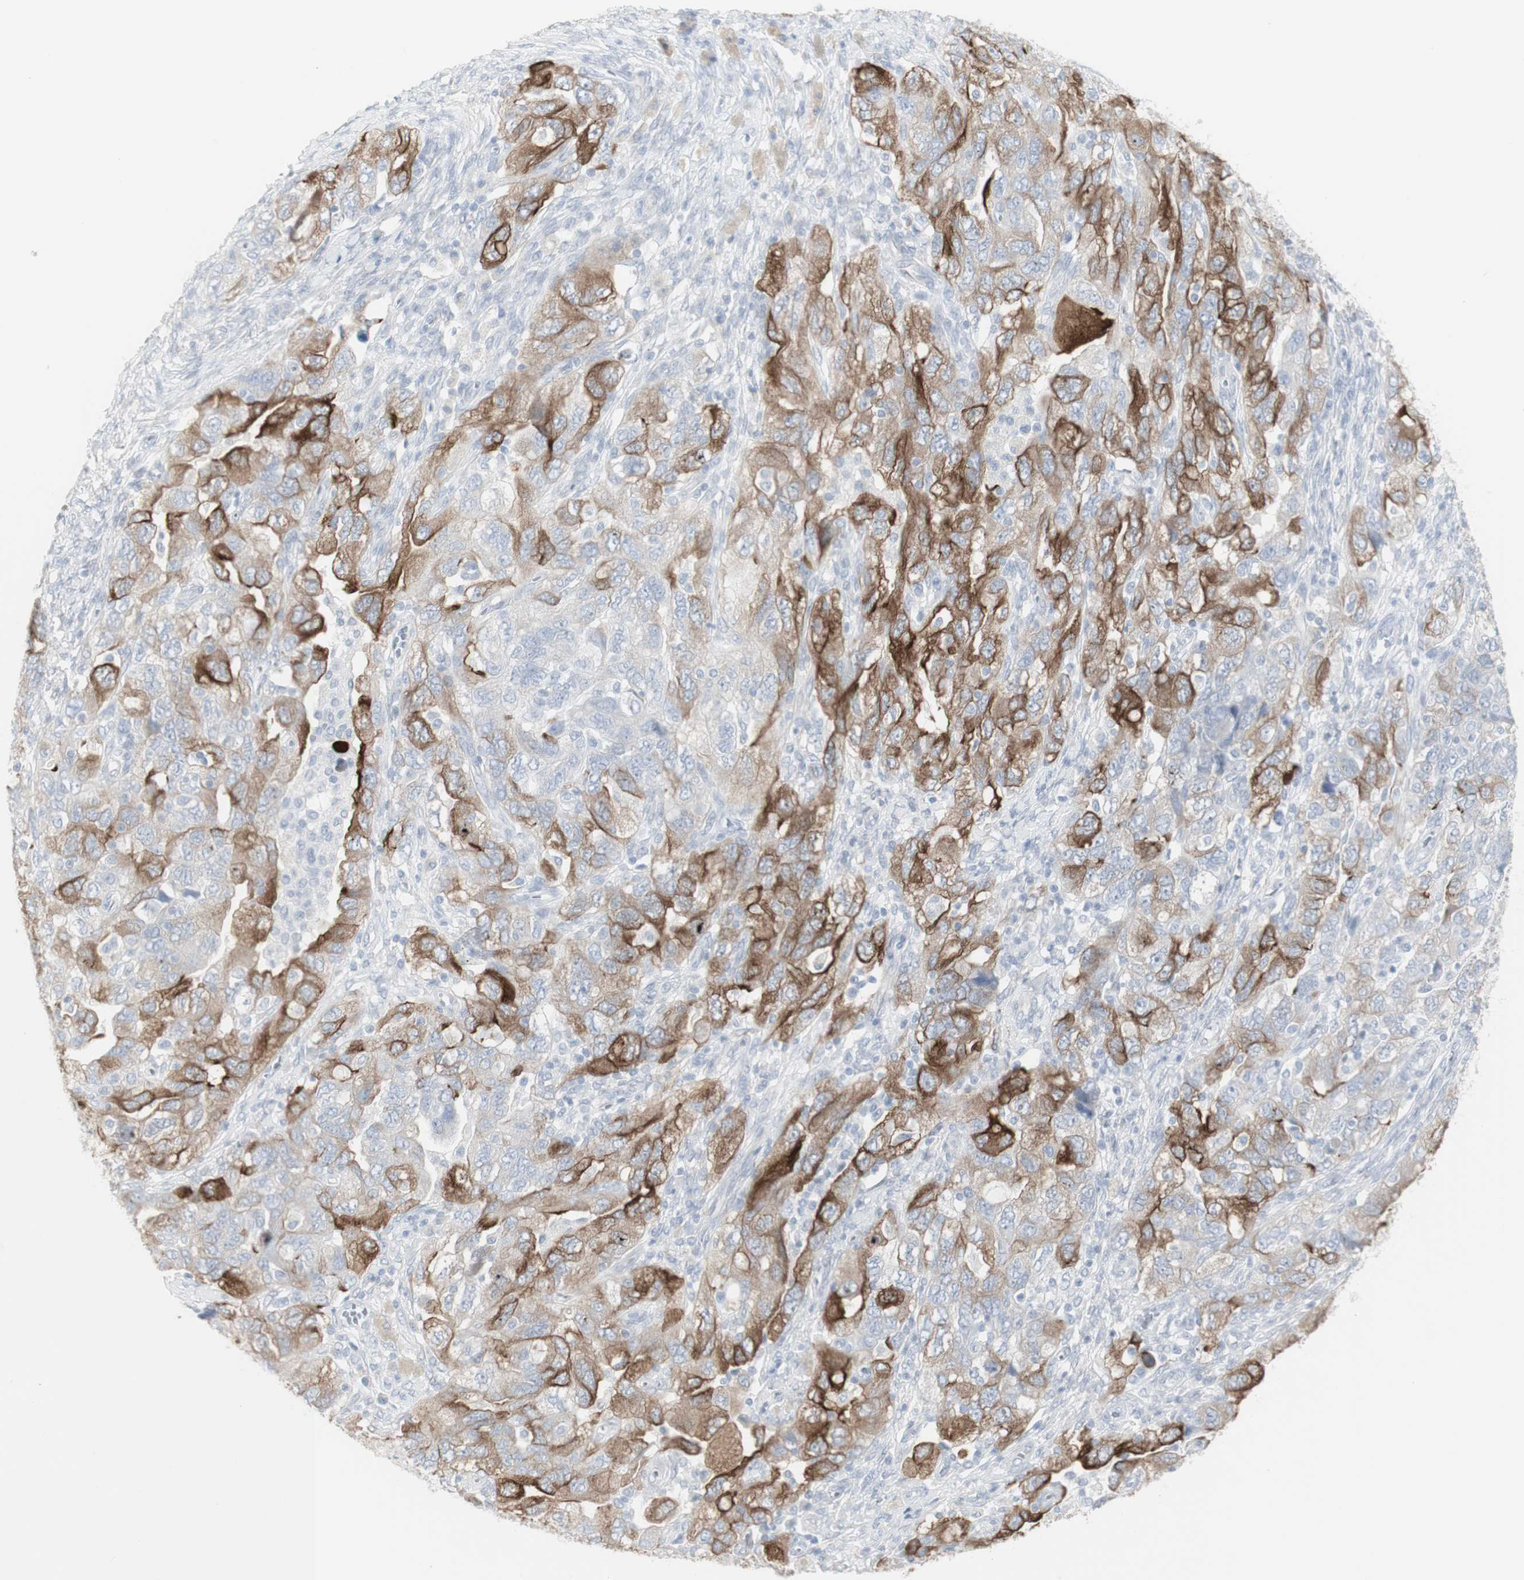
{"staining": {"intensity": "strong", "quantity": ">75%", "location": "cytoplasmic/membranous"}, "tissue": "ovarian cancer", "cell_type": "Tumor cells", "image_type": "cancer", "snomed": [{"axis": "morphology", "description": "Carcinoma, NOS"}, {"axis": "morphology", "description": "Cystadenocarcinoma, serous, NOS"}, {"axis": "topography", "description": "Ovary"}], "caption": "Ovarian carcinoma stained for a protein (brown) demonstrates strong cytoplasmic/membranous positive expression in about >75% of tumor cells.", "gene": "ENSG00000198211", "patient": {"sex": "female", "age": 69}}